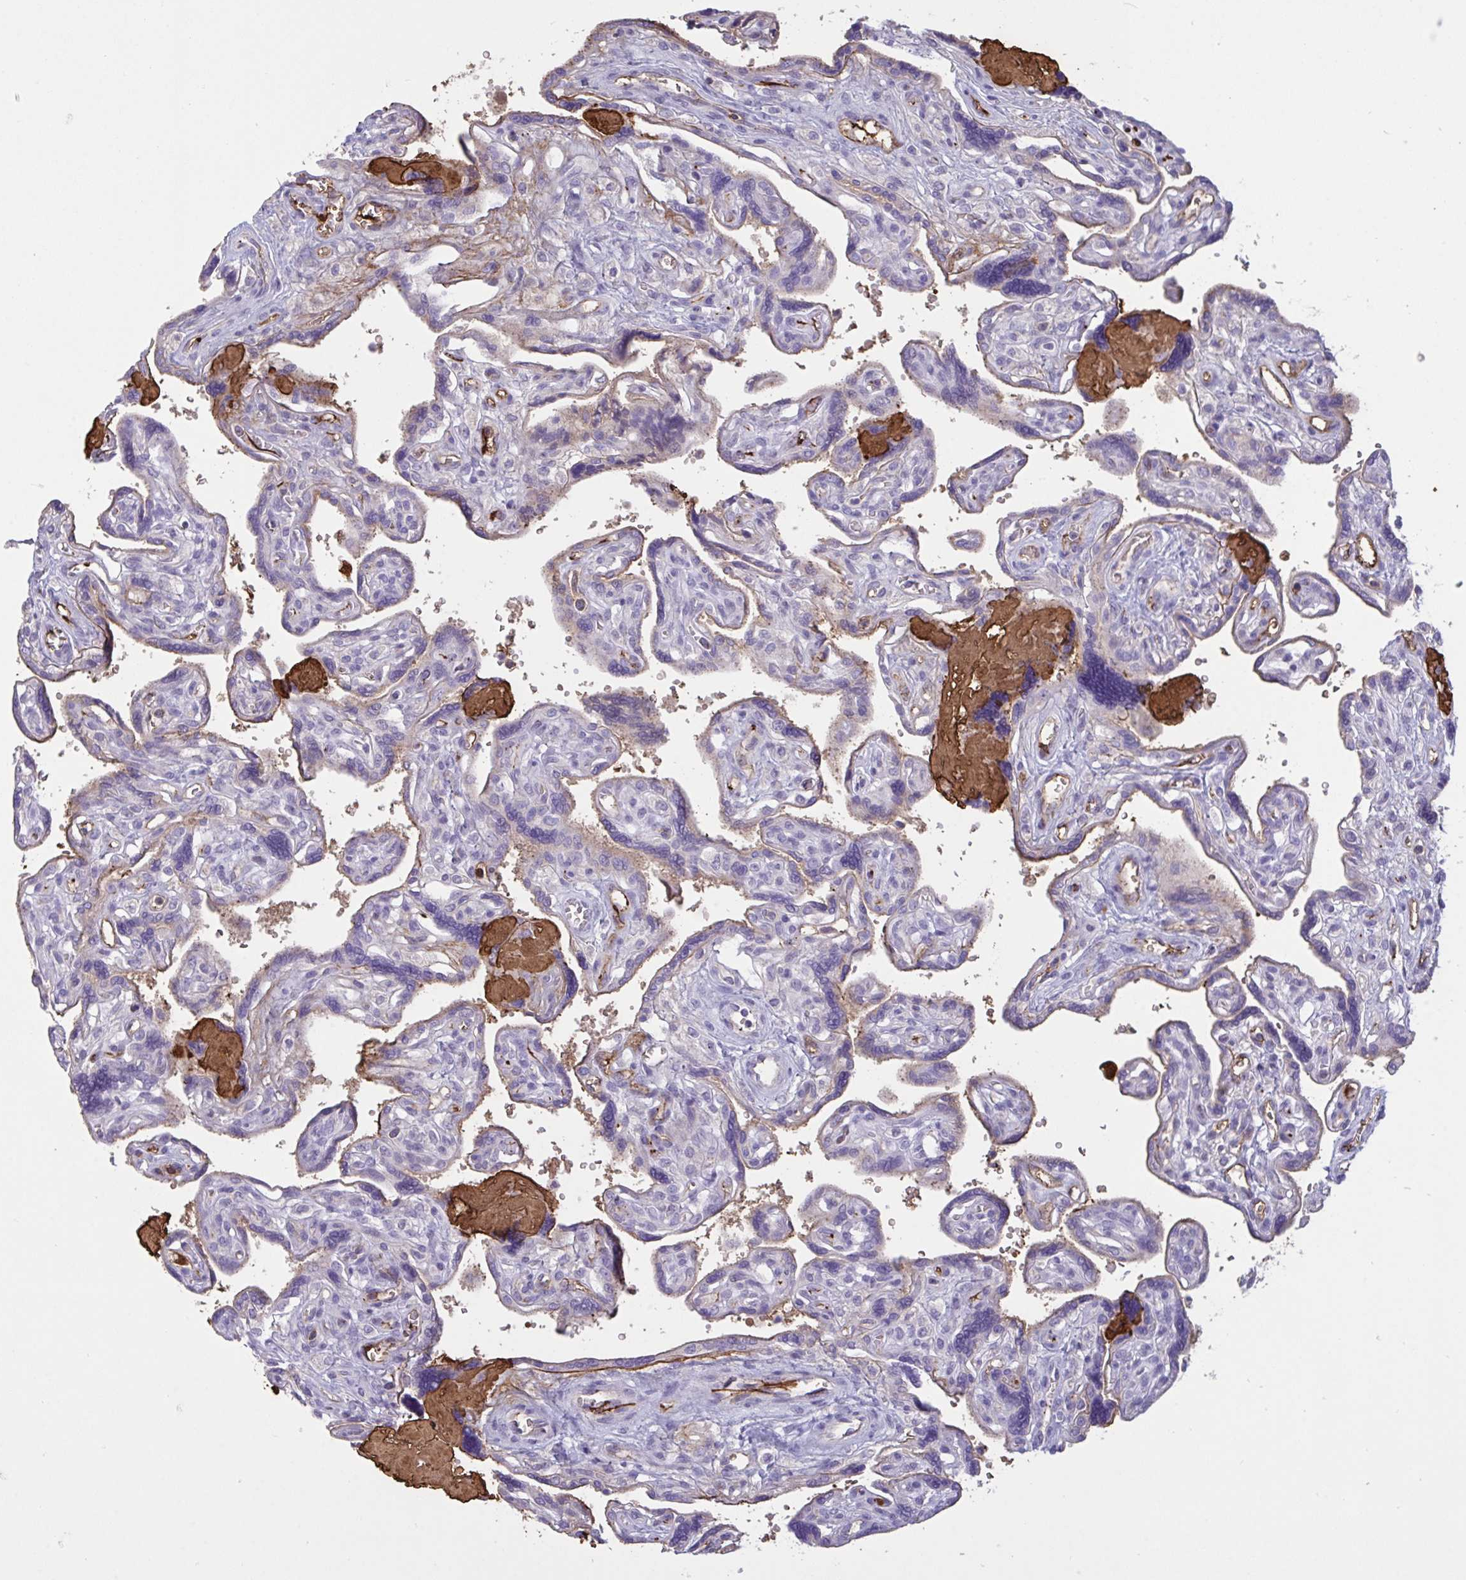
{"staining": {"intensity": "negative", "quantity": "none", "location": "none"}, "tissue": "placenta", "cell_type": "Trophoblastic cells", "image_type": "normal", "snomed": [{"axis": "morphology", "description": "Normal tissue, NOS"}, {"axis": "topography", "description": "Placenta"}], "caption": "Immunohistochemistry micrograph of normal placenta stained for a protein (brown), which demonstrates no expression in trophoblastic cells. (DAB (3,3'-diaminobenzidine) immunohistochemistry visualized using brightfield microscopy, high magnification).", "gene": "IL1R1", "patient": {"sex": "female", "age": 39}}